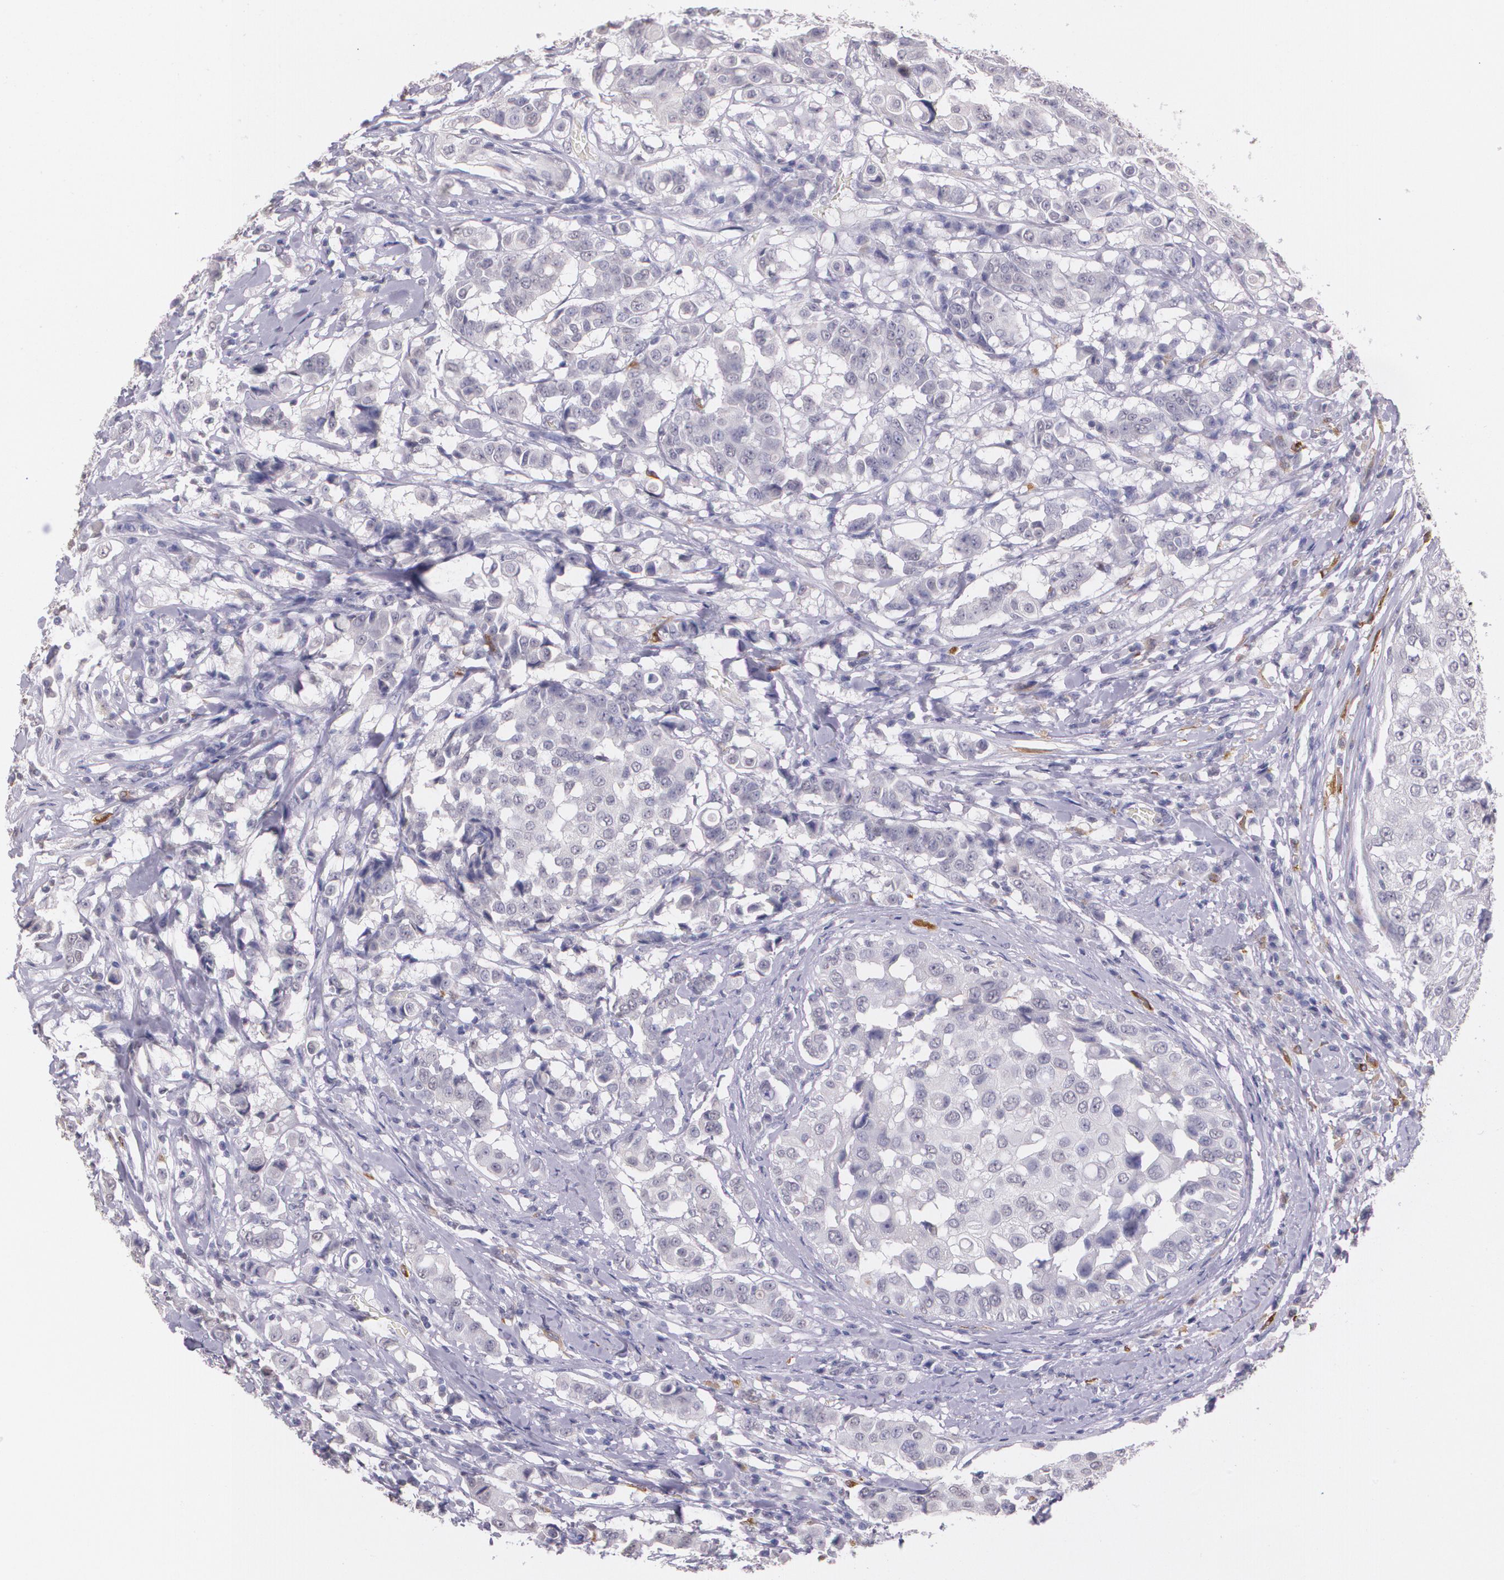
{"staining": {"intensity": "negative", "quantity": "none", "location": "none"}, "tissue": "breast cancer", "cell_type": "Tumor cells", "image_type": "cancer", "snomed": [{"axis": "morphology", "description": "Duct carcinoma"}, {"axis": "topography", "description": "Breast"}], "caption": "Invasive ductal carcinoma (breast) was stained to show a protein in brown. There is no significant positivity in tumor cells.", "gene": "RTN1", "patient": {"sex": "female", "age": 27}}